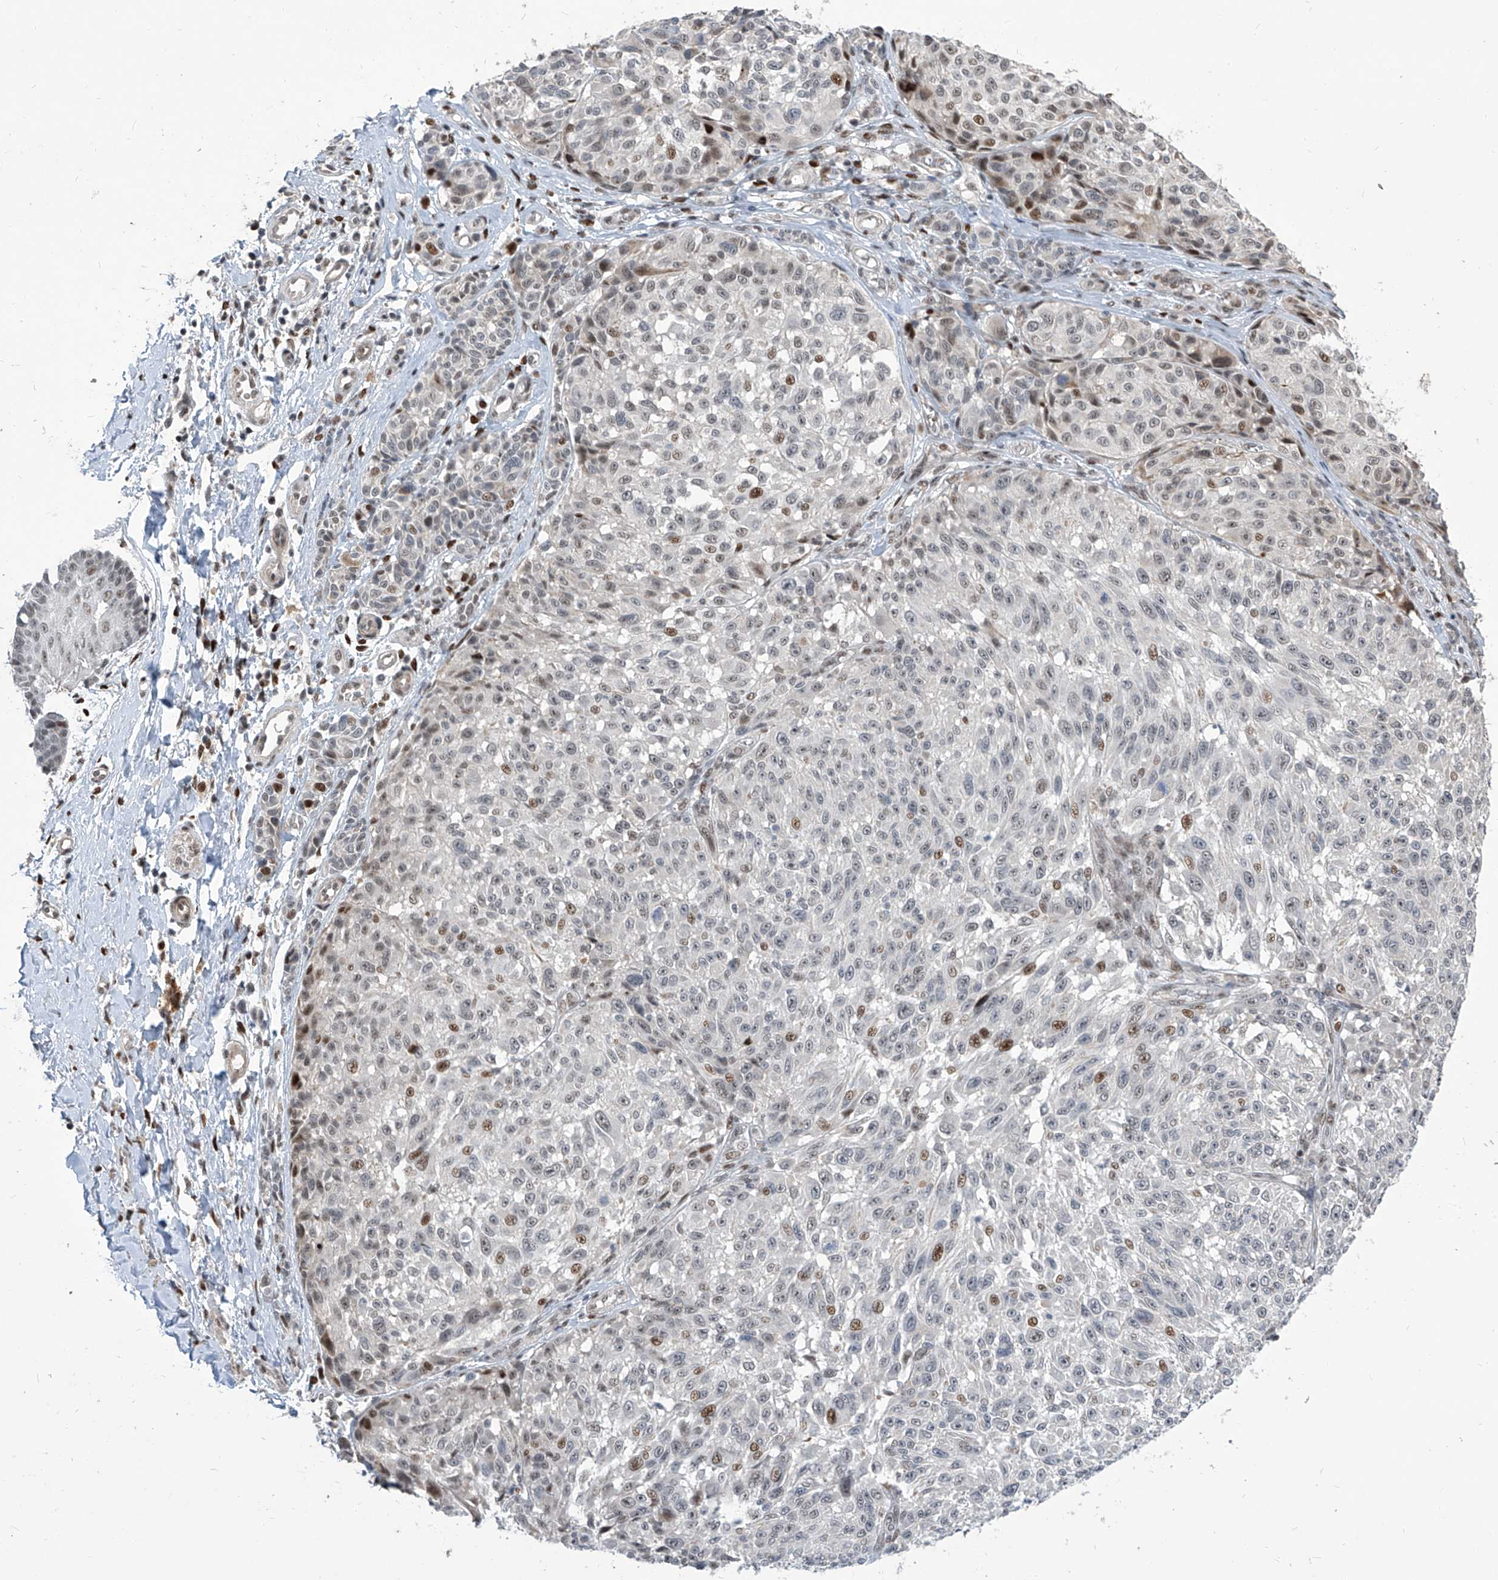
{"staining": {"intensity": "moderate", "quantity": "<25%", "location": "nuclear"}, "tissue": "melanoma", "cell_type": "Tumor cells", "image_type": "cancer", "snomed": [{"axis": "morphology", "description": "Malignant melanoma, NOS"}, {"axis": "topography", "description": "Skin"}], "caption": "Malignant melanoma stained for a protein shows moderate nuclear positivity in tumor cells.", "gene": "IRF2", "patient": {"sex": "male", "age": 83}}